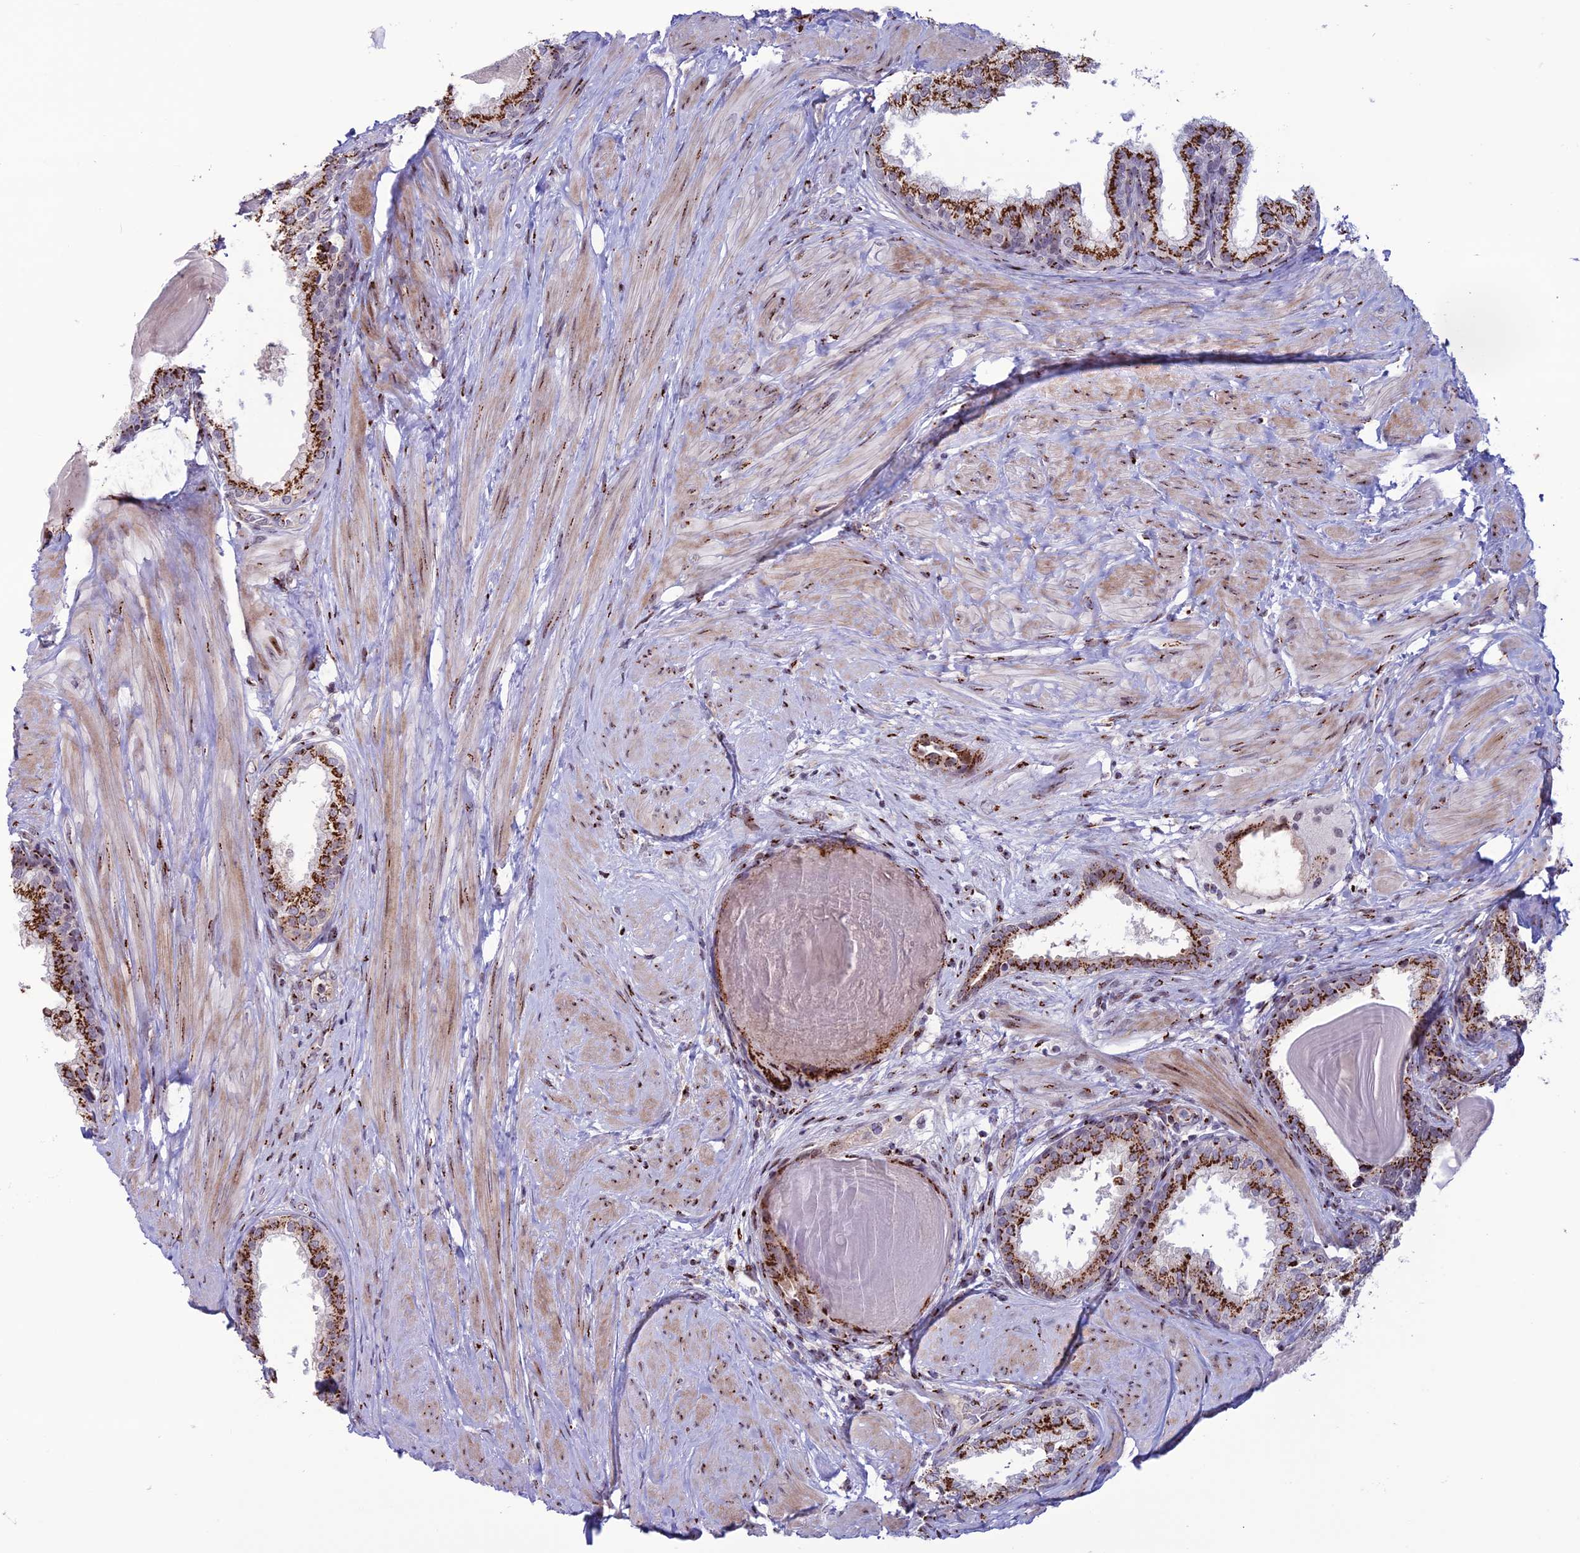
{"staining": {"intensity": "strong", "quantity": ">75%", "location": "cytoplasmic/membranous"}, "tissue": "prostate", "cell_type": "Glandular cells", "image_type": "normal", "snomed": [{"axis": "morphology", "description": "Normal tissue, NOS"}, {"axis": "topography", "description": "Prostate"}], "caption": "Immunohistochemistry (IHC) of benign prostate reveals high levels of strong cytoplasmic/membranous positivity in about >75% of glandular cells. (DAB IHC with brightfield microscopy, high magnification).", "gene": "PLEKHA4", "patient": {"sex": "male", "age": 48}}